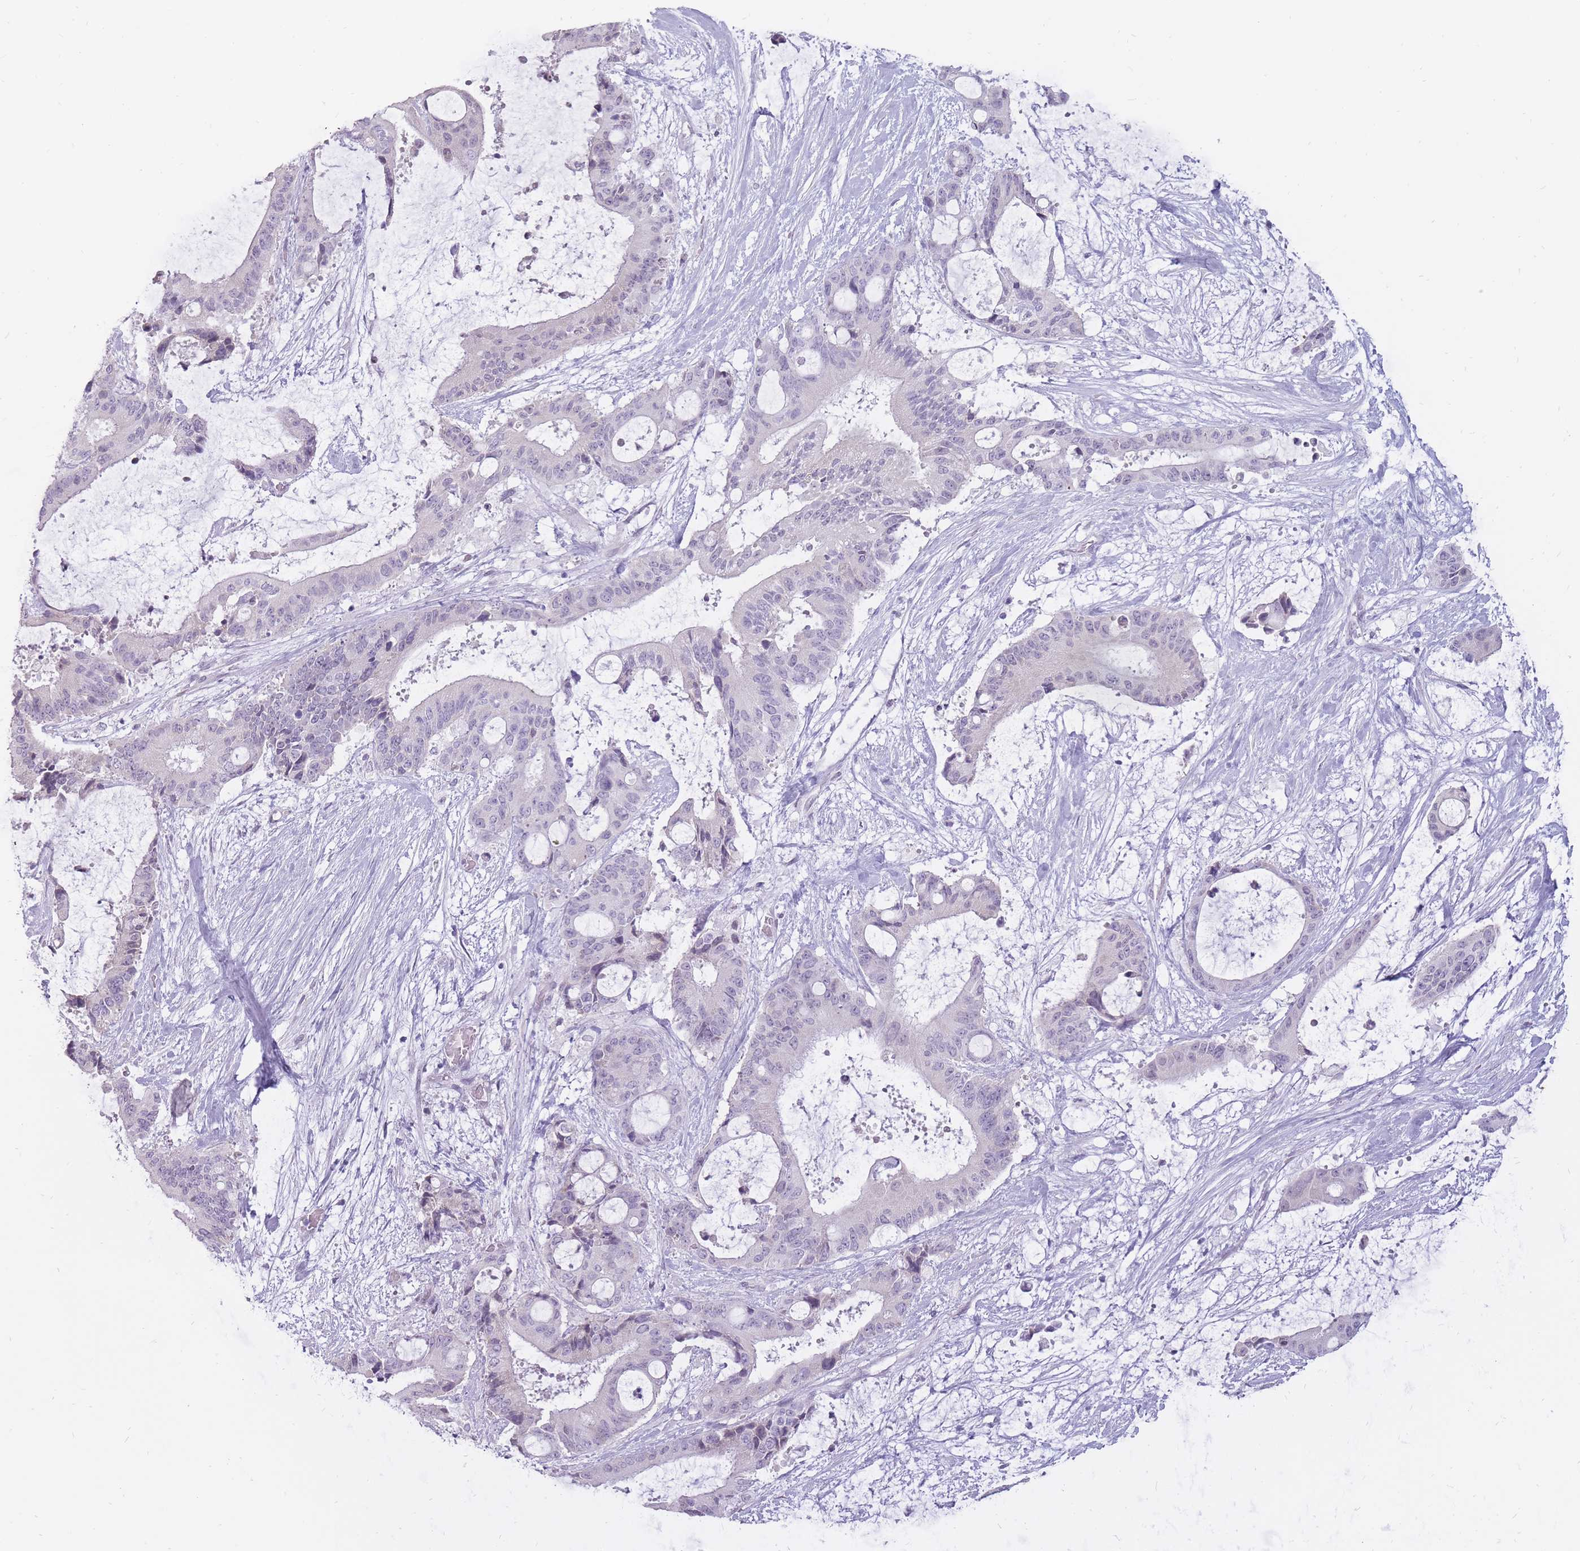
{"staining": {"intensity": "negative", "quantity": "none", "location": "none"}, "tissue": "liver cancer", "cell_type": "Tumor cells", "image_type": "cancer", "snomed": [{"axis": "morphology", "description": "Normal tissue, NOS"}, {"axis": "morphology", "description": "Cholangiocarcinoma"}, {"axis": "topography", "description": "Liver"}, {"axis": "topography", "description": "Peripheral nerve tissue"}], "caption": "DAB immunohistochemical staining of human liver cancer reveals no significant staining in tumor cells.", "gene": "POMZP3", "patient": {"sex": "female", "age": 73}}